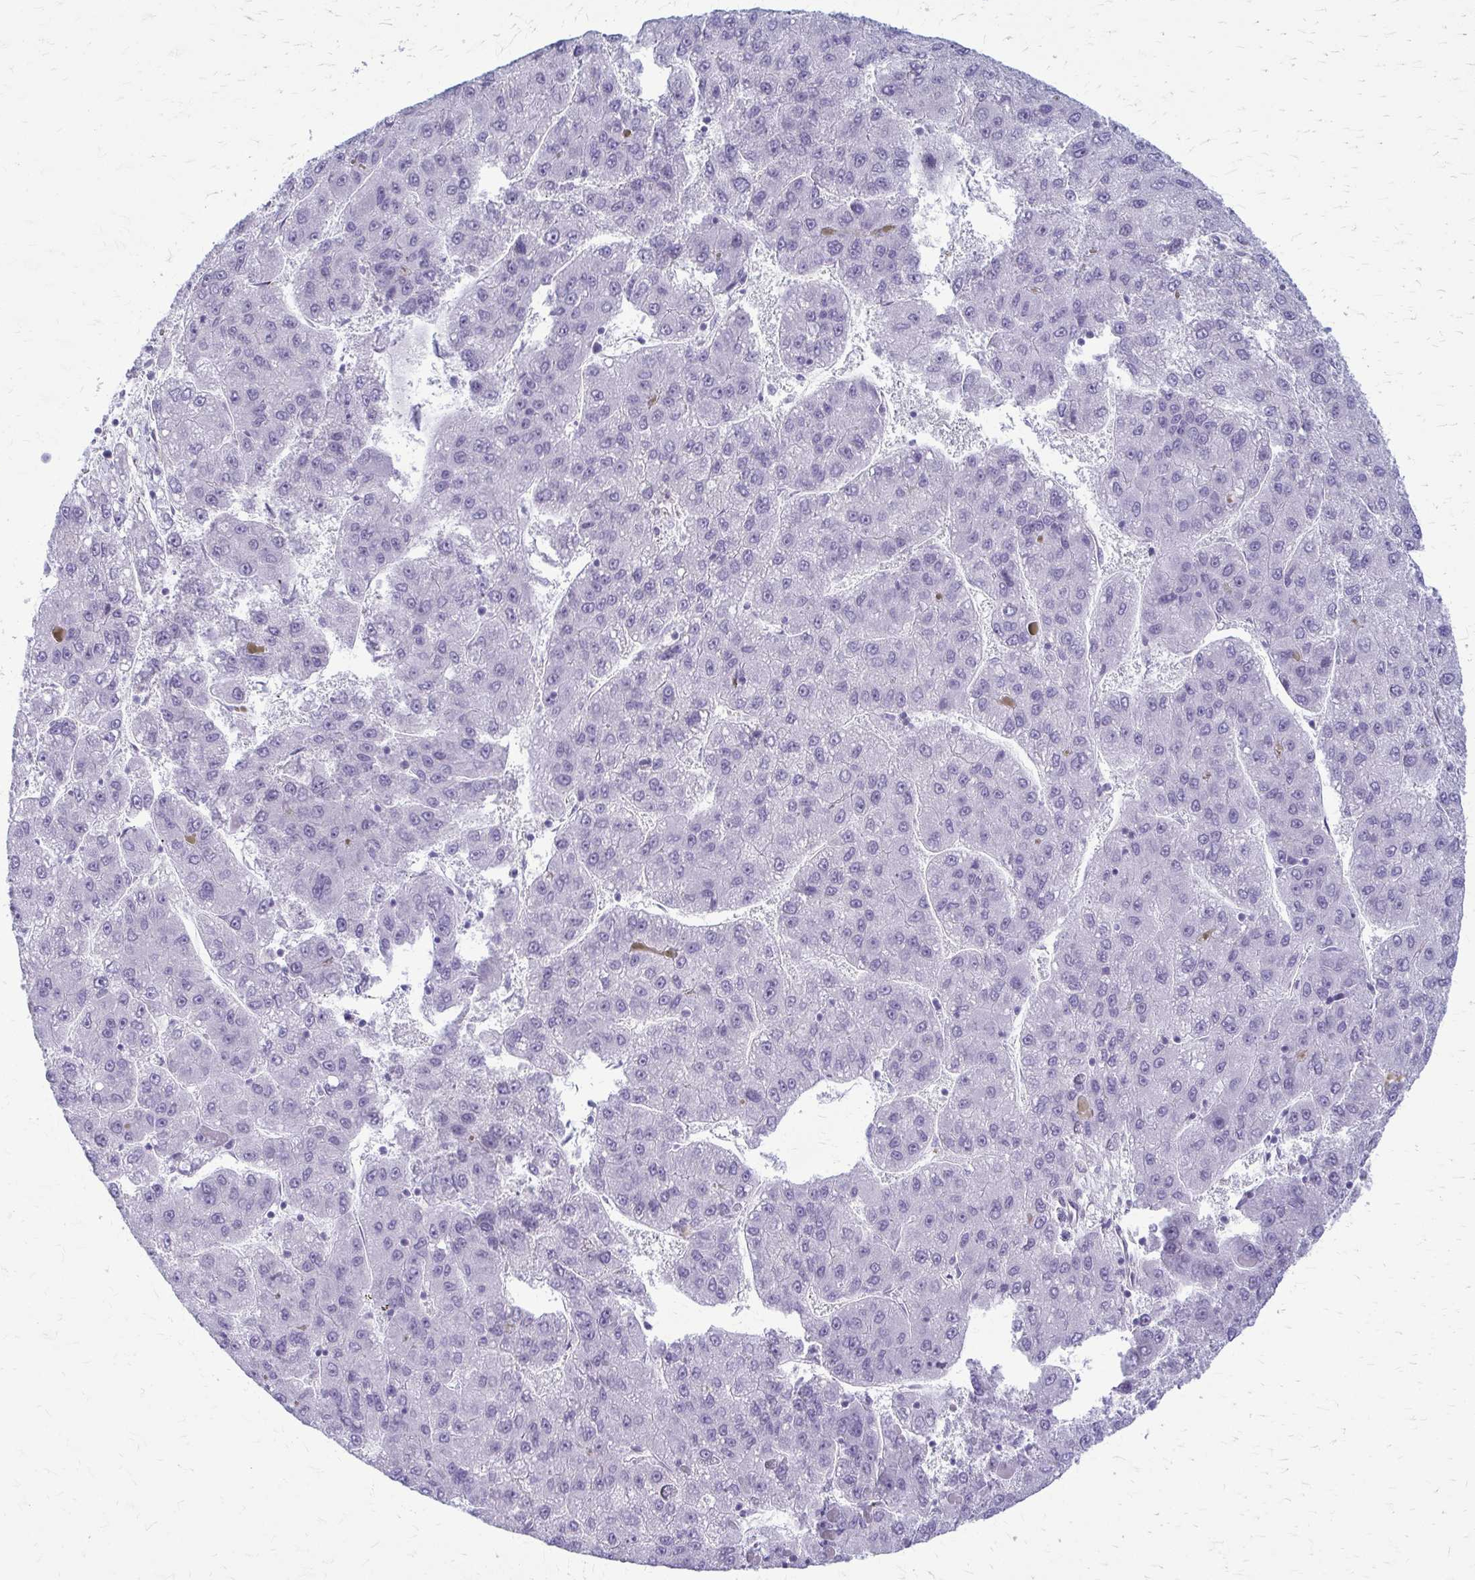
{"staining": {"intensity": "negative", "quantity": "none", "location": "none"}, "tissue": "liver cancer", "cell_type": "Tumor cells", "image_type": "cancer", "snomed": [{"axis": "morphology", "description": "Carcinoma, Hepatocellular, NOS"}, {"axis": "topography", "description": "Liver"}], "caption": "Tumor cells are negative for brown protein staining in liver hepatocellular carcinoma.", "gene": "DEPP1", "patient": {"sex": "female", "age": 82}}